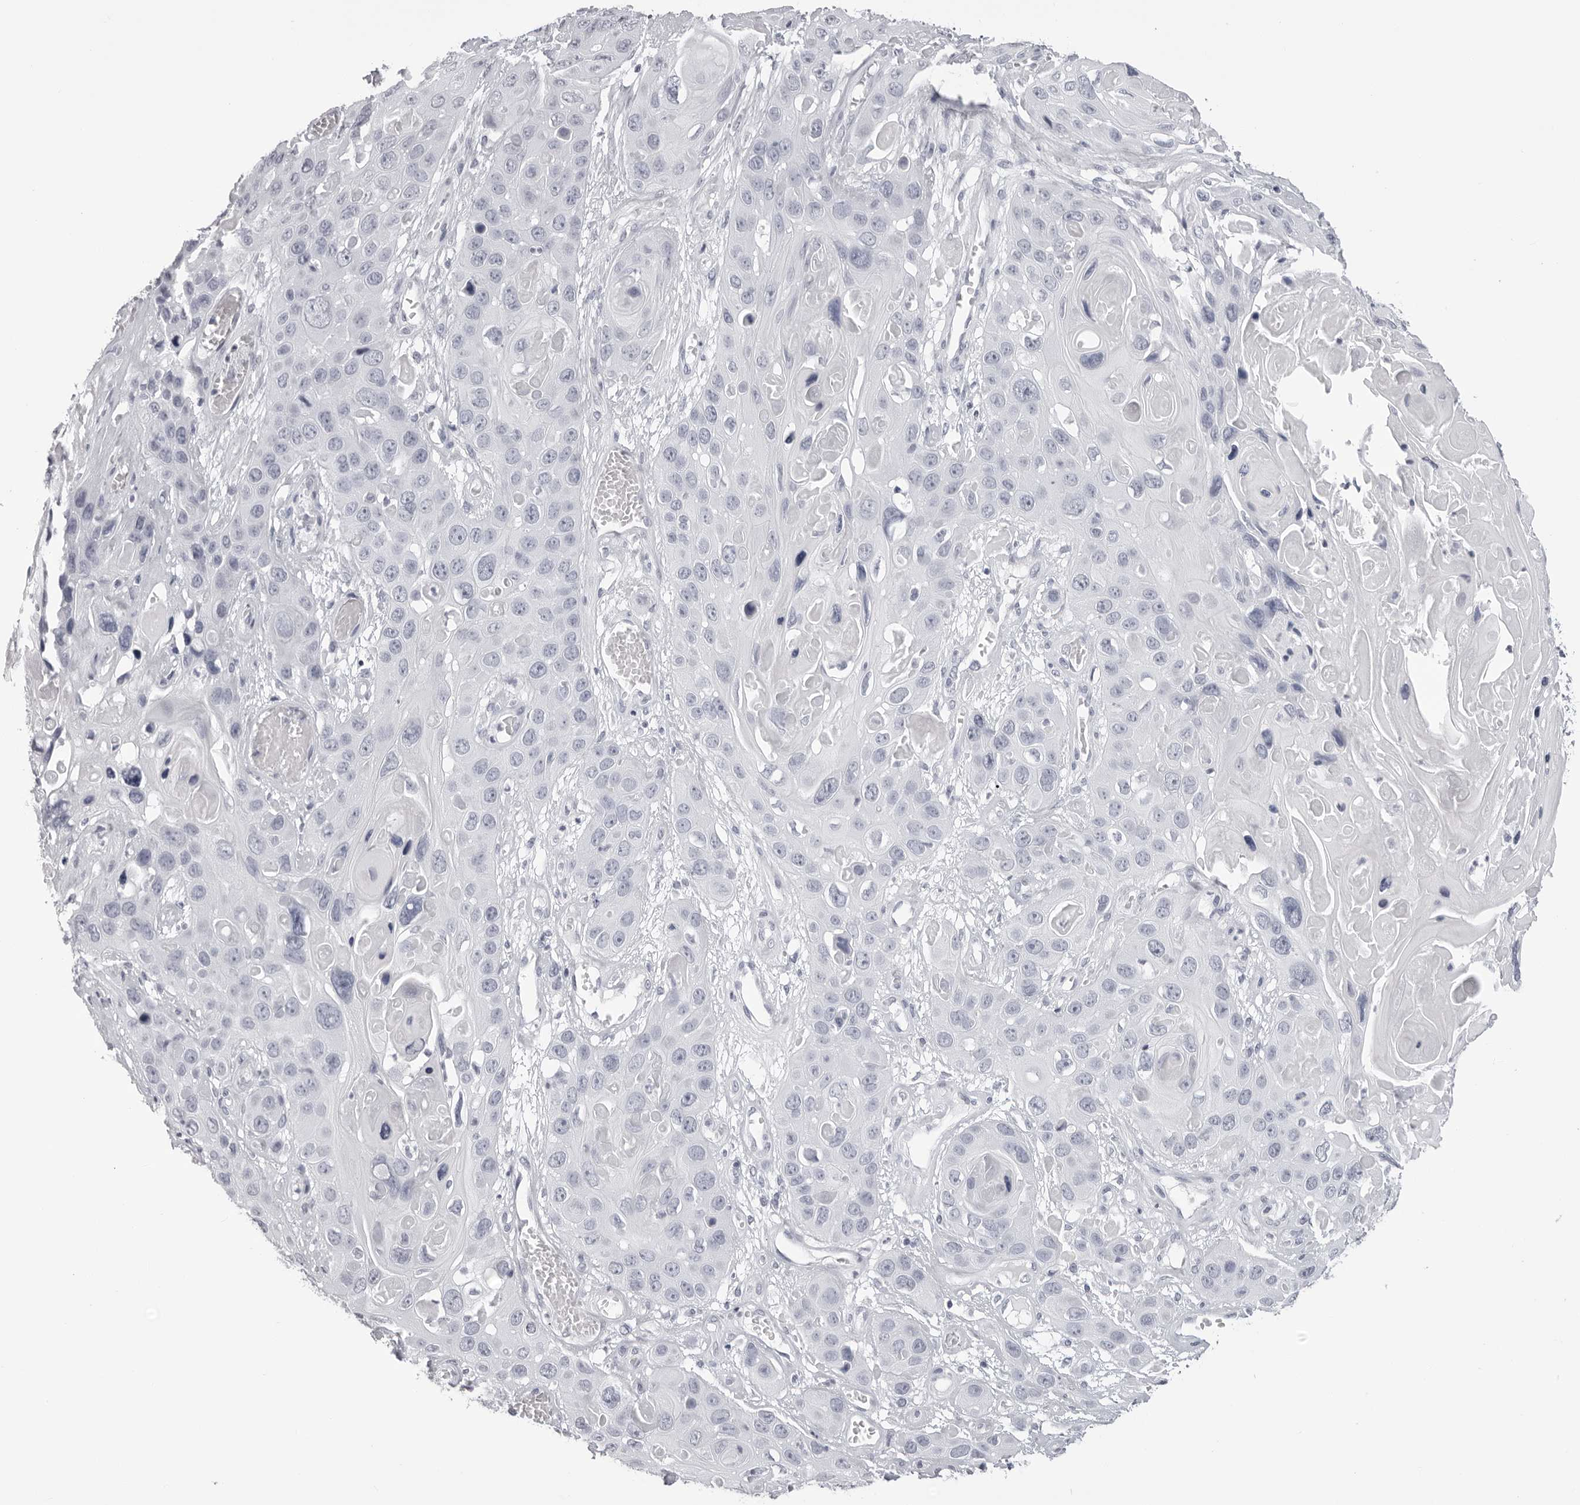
{"staining": {"intensity": "negative", "quantity": "none", "location": "none"}, "tissue": "skin cancer", "cell_type": "Tumor cells", "image_type": "cancer", "snomed": [{"axis": "morphology", "description": "Squamous cell carcinoma, NOS"}, {"axis": "topography", "description": "Skin"}], "caption": "The photomicrograph shows no significant expression in tumor cells of skin squamous cell carcinoma.", "gene": "CST1", "patient": {"sex": "male", "age": 55}}